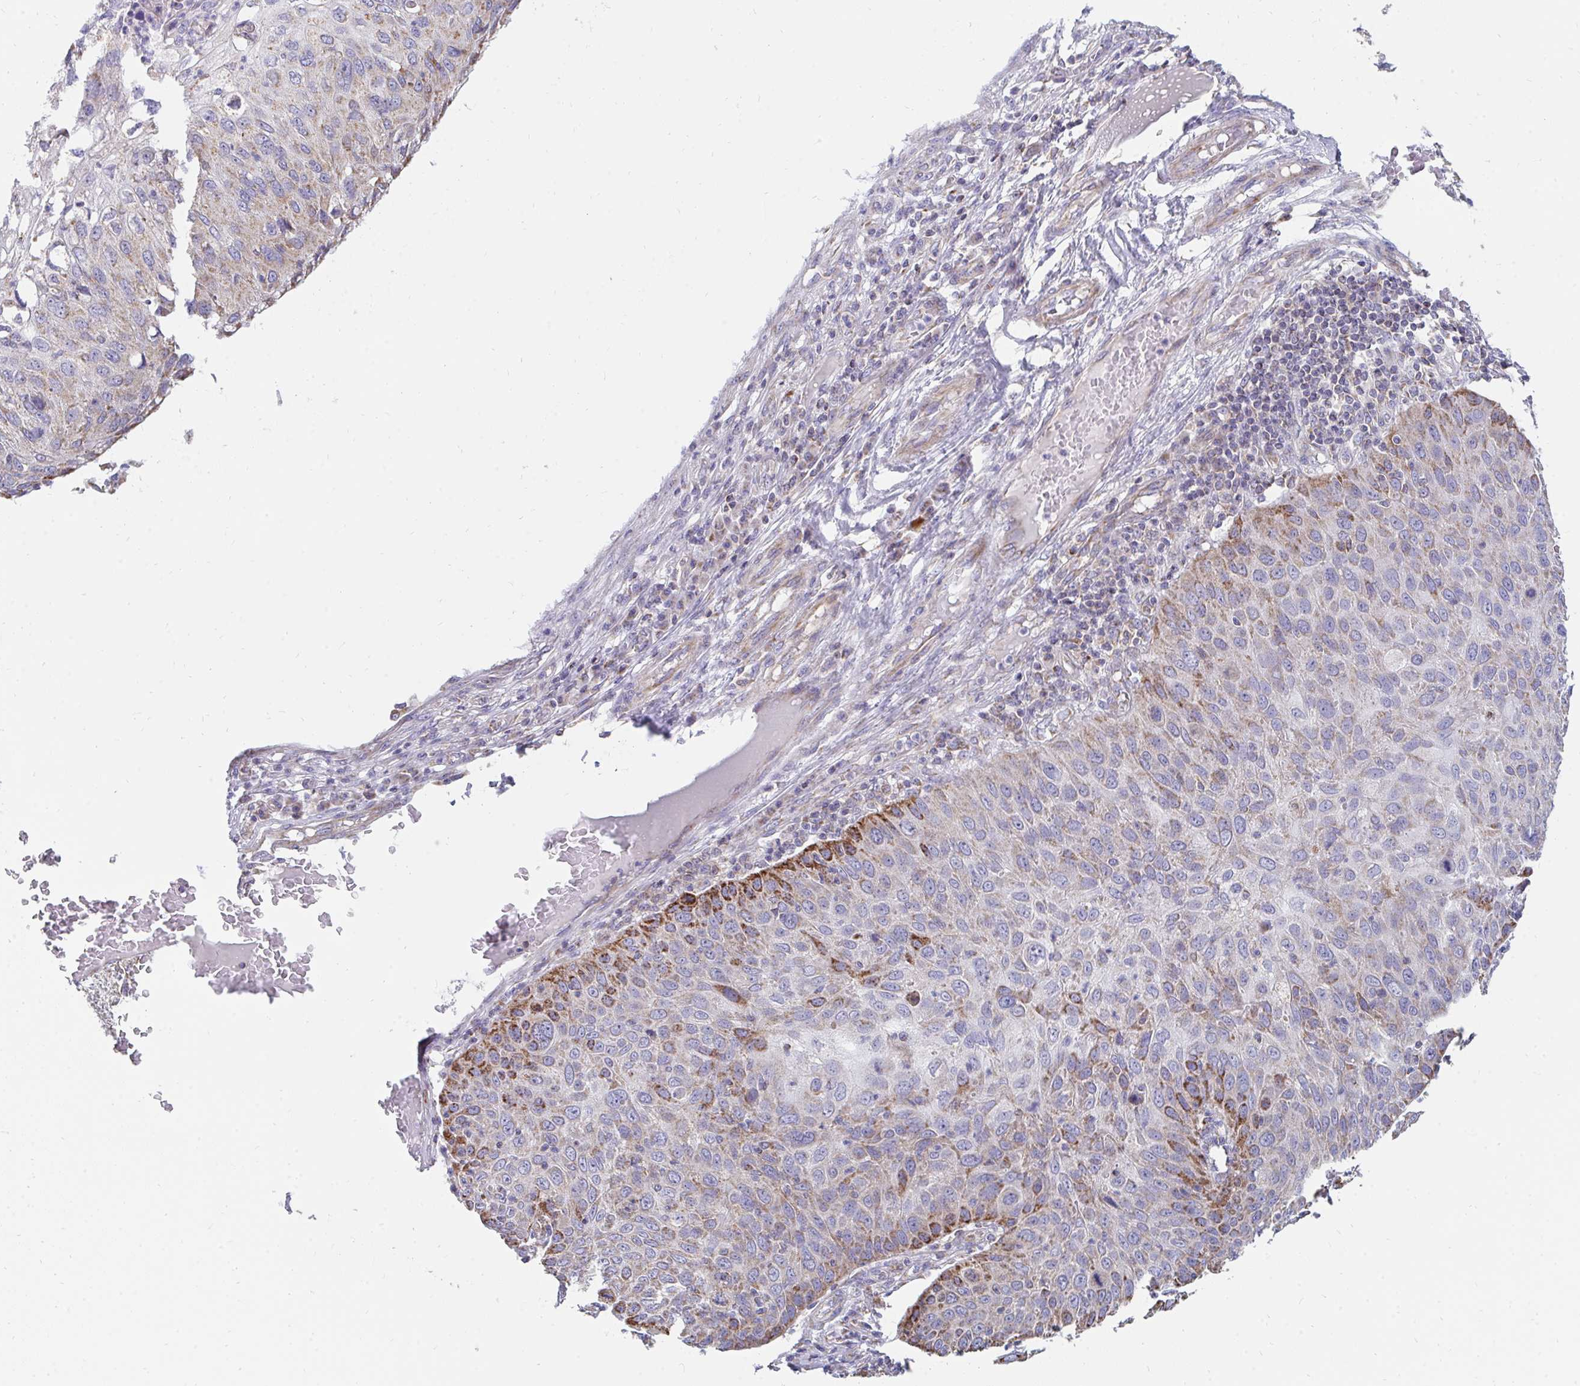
{"staining": {"intensity": "moderate", "quantity": "25%-75%", "location": "cytoplasmic/membranous"}, "tissue": "skin cancer", "cell_type": "Tumor cells", "image_type": "cancer", "snomed": [{"axis": "morphology", "description": "Squamous cell carcinoma, NOS"}, {"axis": "topography", "description": "Skin"}], "caption": "A brown stain labels moderate cytoplasmic/membranous expression of a protein in human skin cancer tumor cells.", "gene": "PC", "patient": {"sex": "male", "age": 87}}